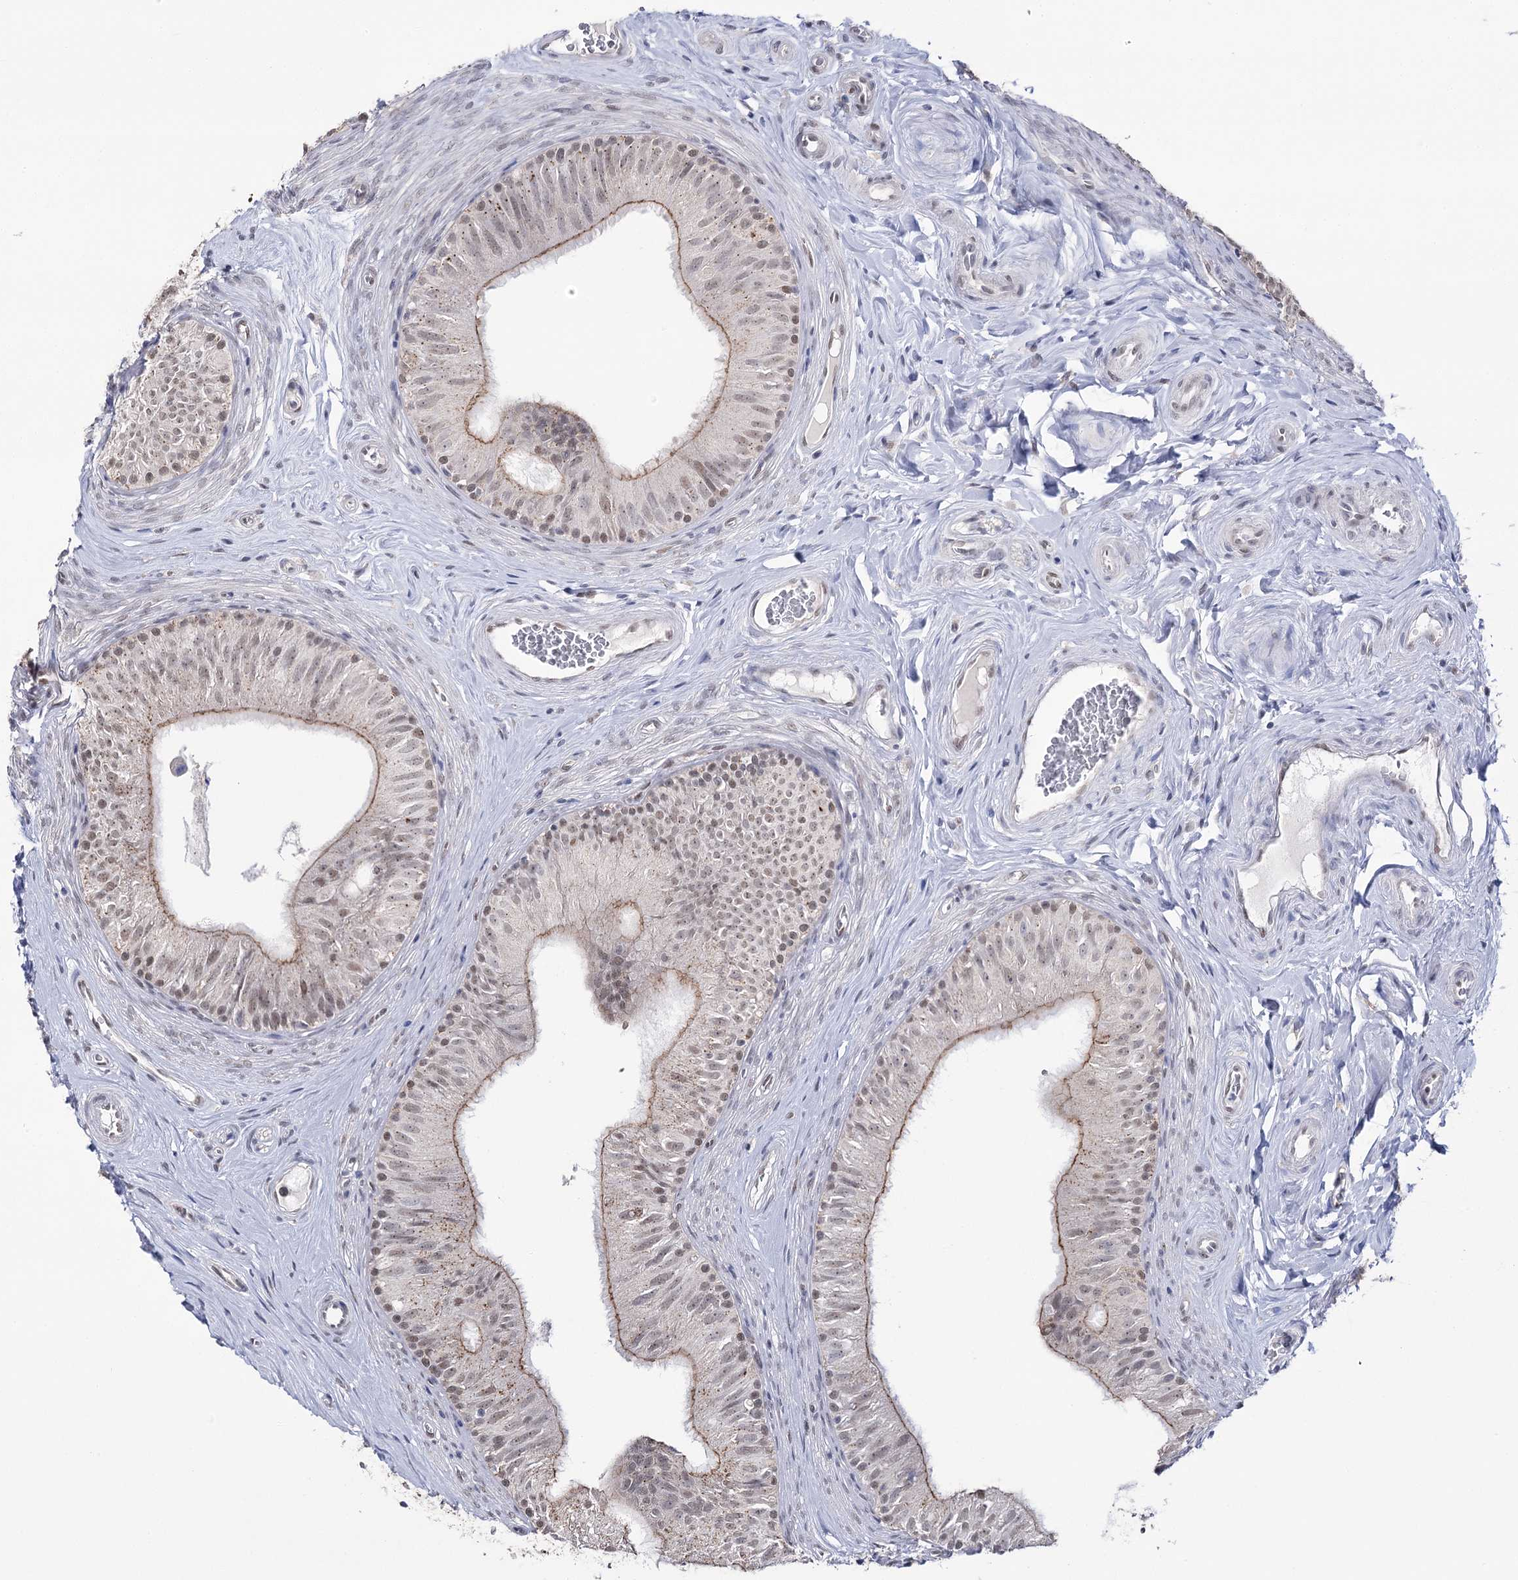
{"staining": {"intensity": "moderate", "quantity": "25%-75%", "location": "cytoplasmic/membranous,nuclear"}, "tissue": "epididymis", "cell_type": "Glandular cells", "image_type": "normal", "snomed": [{"axis": "morphology", "description": "Normal tissue, NOS"}, {"axis": "topography", "description": "Epididymis"}], "caption": "Immunohistochemical staining of normal epididymis displays medium levels of moderate cytoplasmic/membranous,nuclear staining in approximately 25%-75% of glandular cells. Ihc stains the protein in brown and the nuclei are stained blue.", "gene": "VGLL4", "patient": {"sex": "male", "age": 46}}